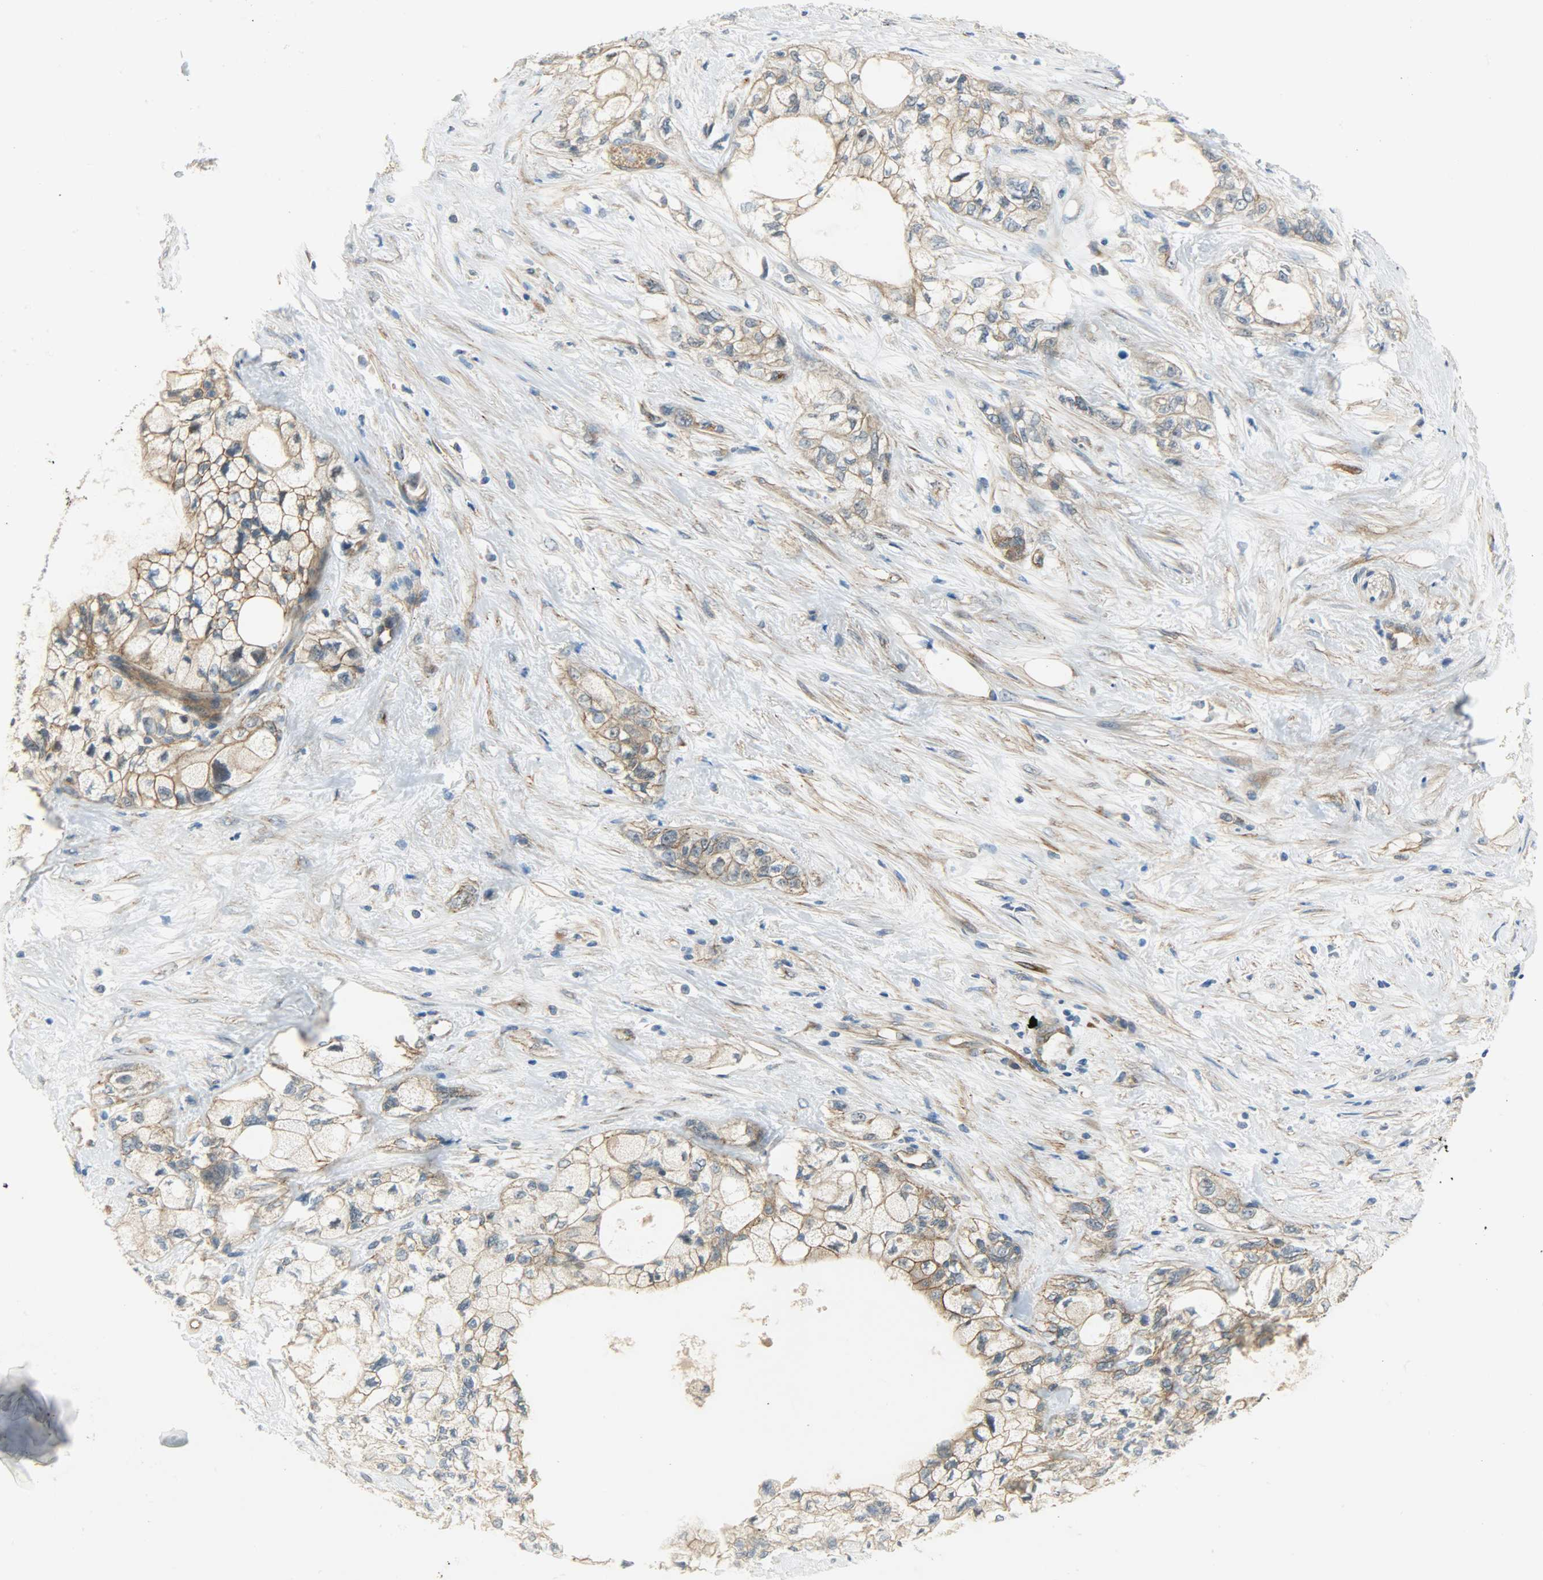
{"staining": {"intensity": "moderate", "quantity": ">75%", "location": "cytoplasmic/membranous"}, "tissue": "pancreatic cancer", "cell_type": "Tumor cells", "image_type": "cancer", "snomed": [{"axis": "morphology", "description": "Adenocarcinoma, NOS"}, {"axis": "topography", "description": "Pancreas"}], "caption": "Immunohistochemistry (IHC) photomicrograph of human pancreatic adenocarcinoma stained for a protein (brown), which exhibits medium levels of moderate cytoplasmic/membranous staining in approximately >75% of tumor cells.", "gene": "KIAA1217", "patient": {"sex": "male", "age": 70}}